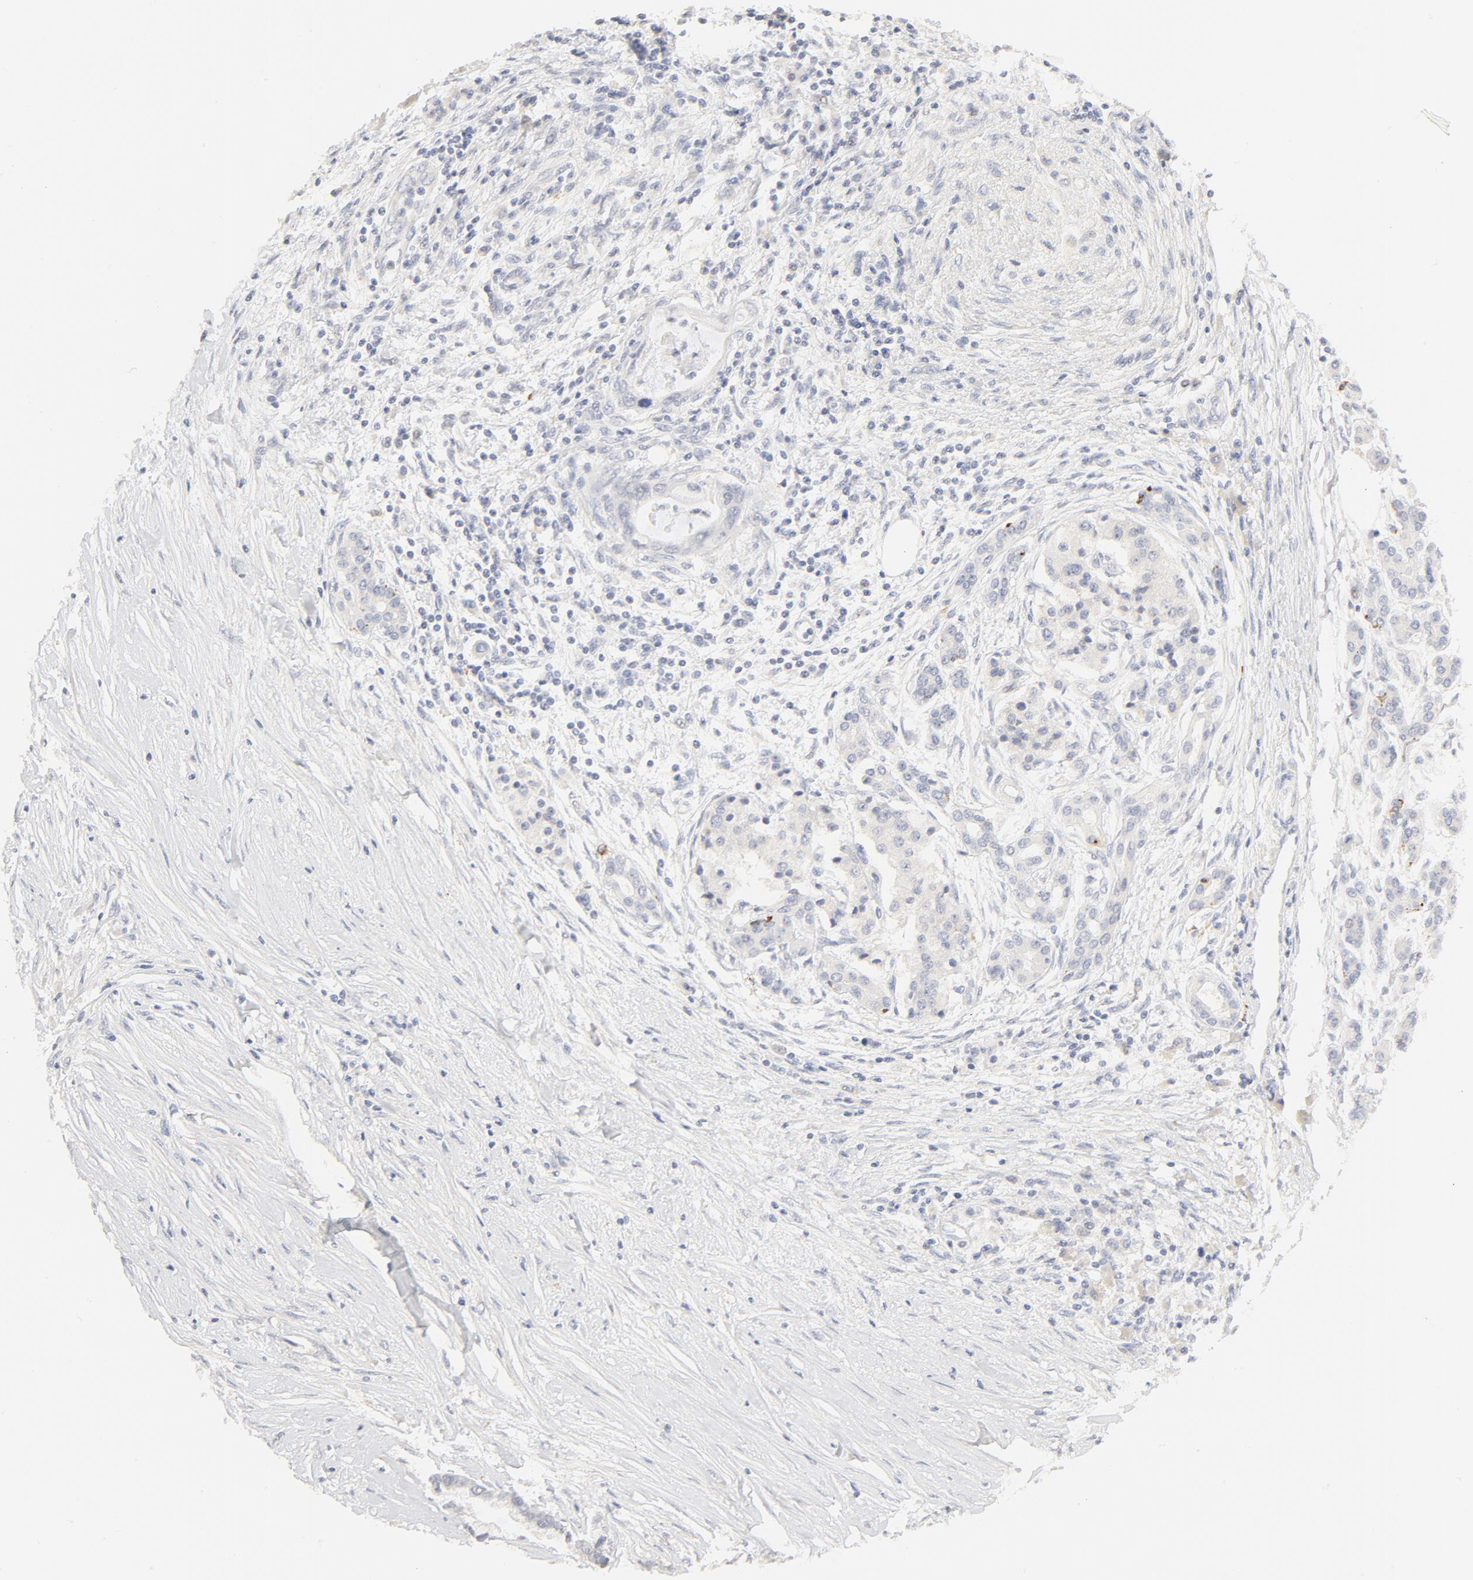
{"staining": {"intensity": "negative", "quantity": "none", "location": "none"}, "tissue": "pancreatic cancer", "cell_type": "Tumor cells", "image_type": "cancer", "snomed": [{"axis": "morphology", "description": "Adenocarcinoma, NOS"}, {"axis": "topography", "description": "Pancreas"}], "caption": "Human pancreatic adenocarcinoma stained for a protein using immunohistochemistry (IHC) demonstrates no staining in tumor cells.", "gene": "FCGBP", "patient": {"sex": "female", "age": 59}}